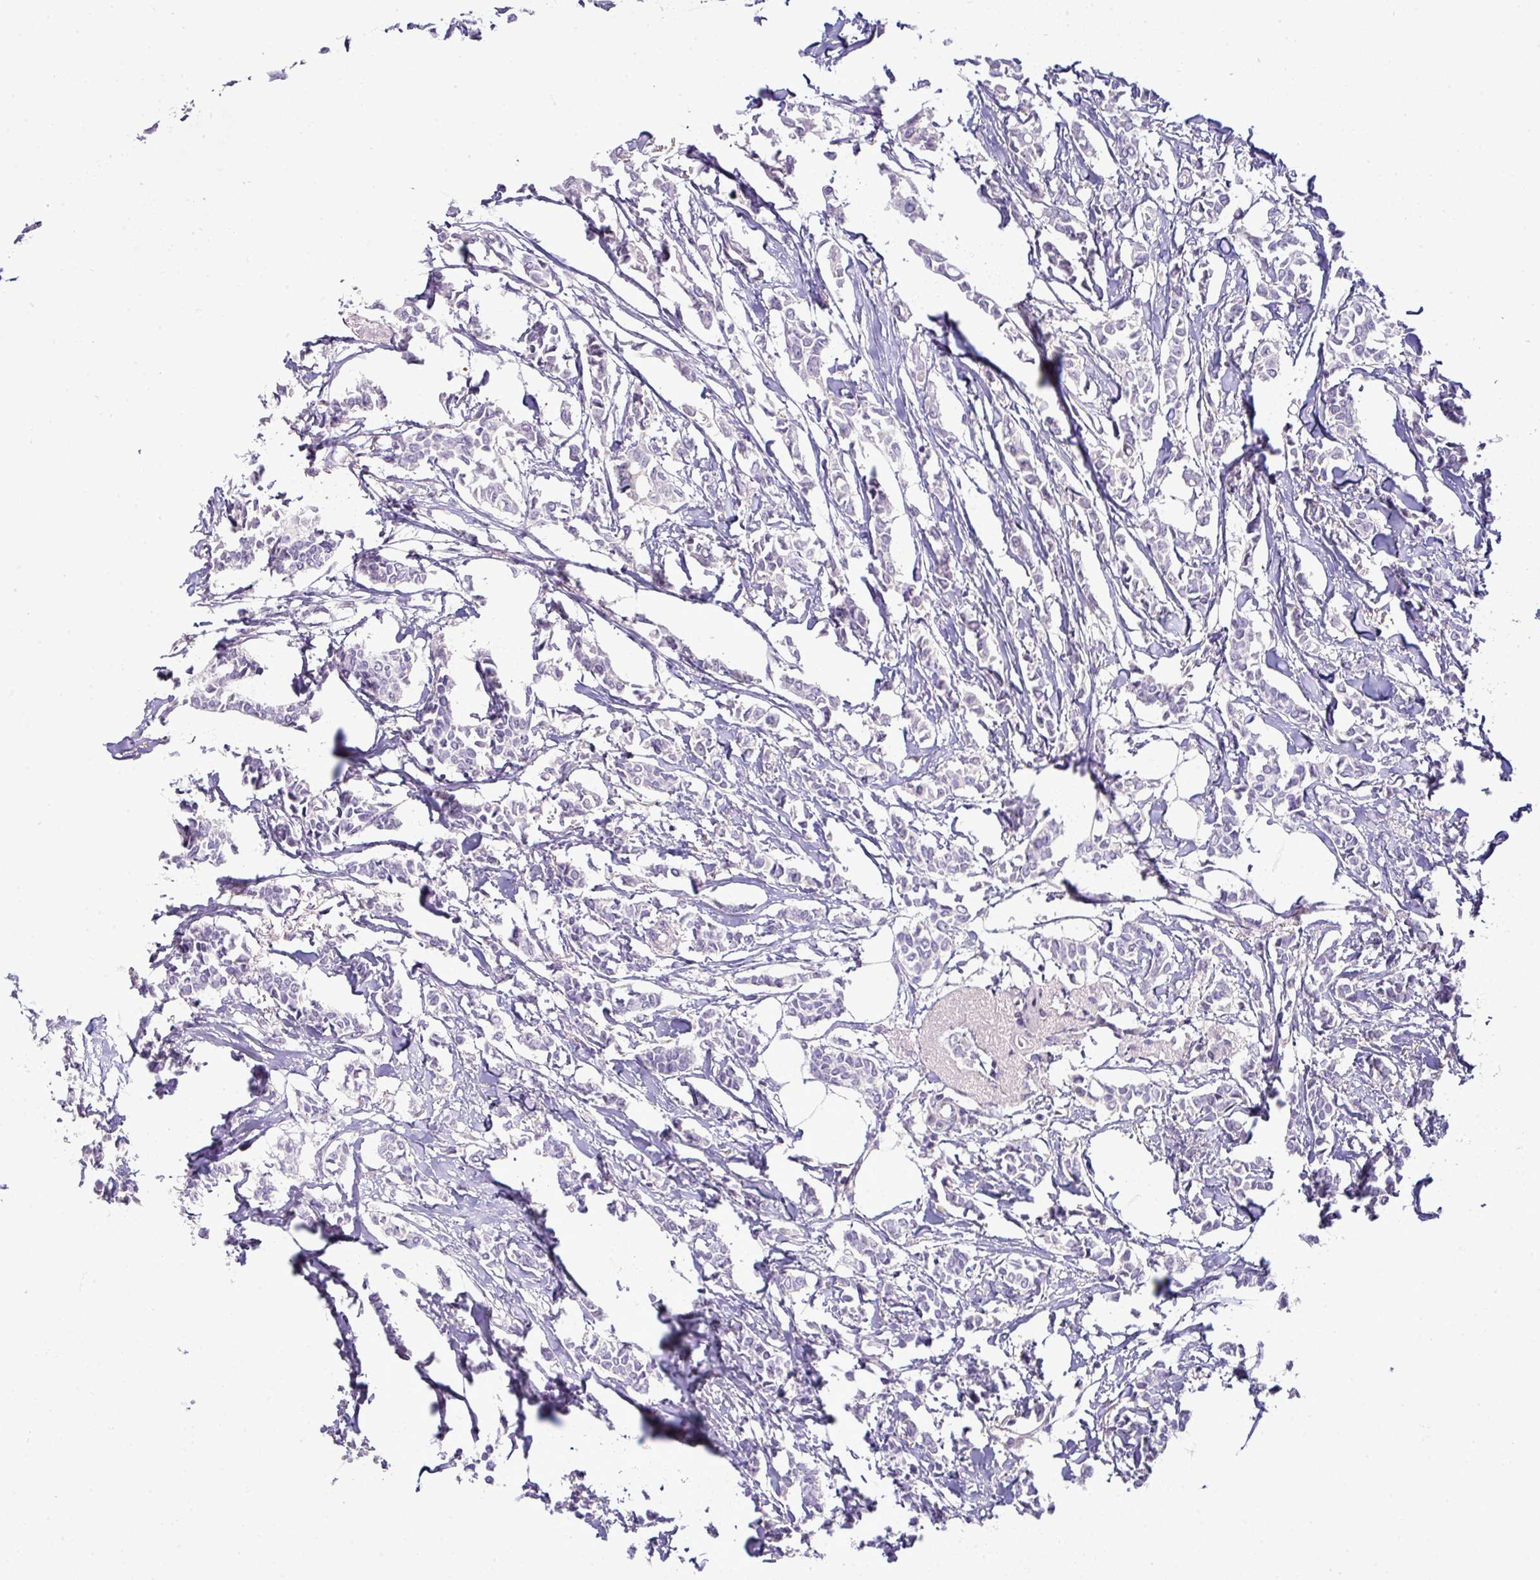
{"staining": {"intensity": "negative", "quantity": "none", "location": "none"}, "tissue": "breast cancer", "cell_type": "Tumor cells", "image_type": "cancer", "snomed": [{"axis": "morphology", "description": "Duct carcinoma"}, {"axis": "topography", "description": "Breast"}], "caption": "Tumor cells are negative for protein expression in human breast infiltrating ductal carcinoma.", "gene": "HBEGF", "patient": {"sex": "female", "age": 41}}